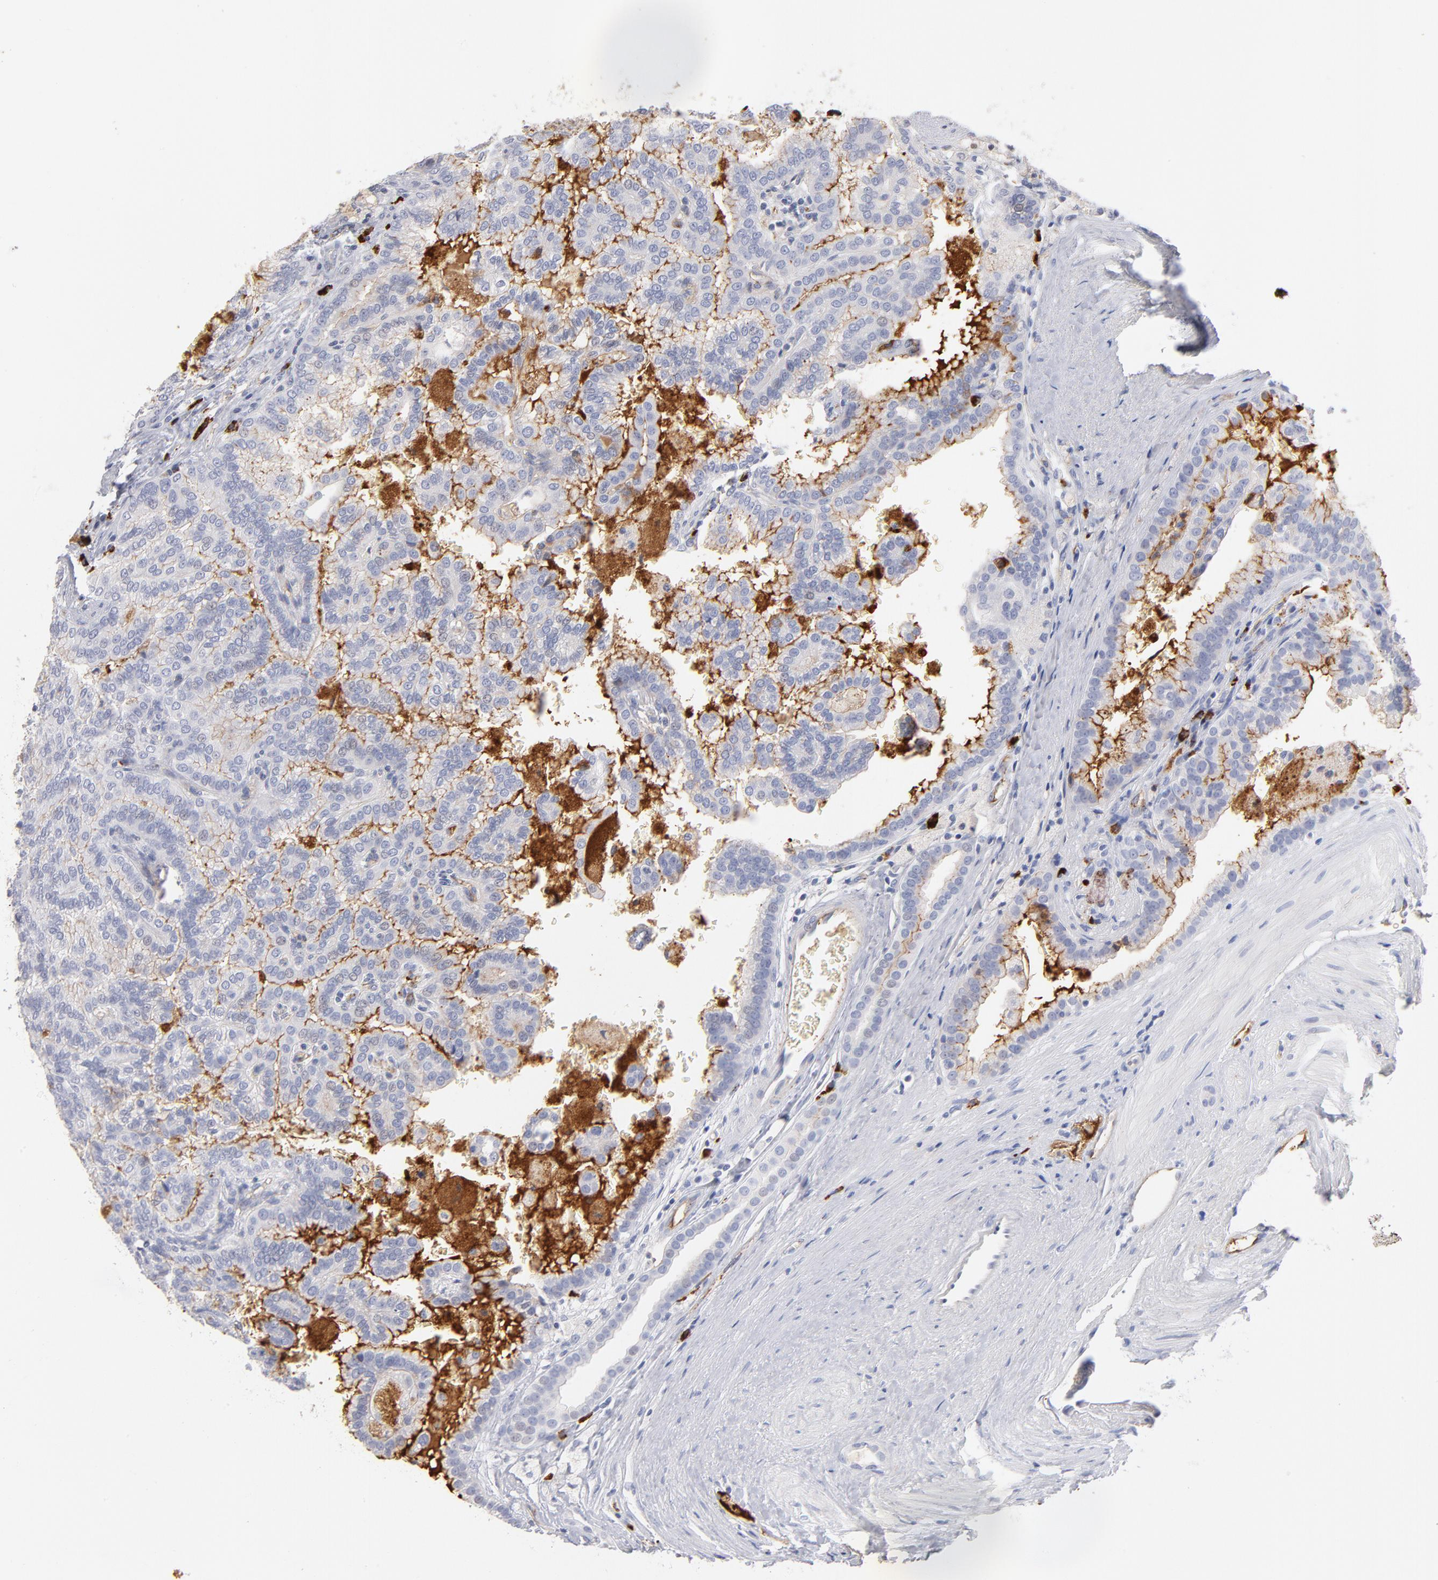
{"staining": {"intensity": "negative", "quantity": "none", "location": "none"}, "tissue": "renal cancer", "cell_type": "Tumor cells", "image_type": "cancer", "snomed": [{"axis": "morphology", "description": "Adenocarcinoma, NOS"}, {"axis": "topography", "description": "Kidney"}], "caption": "This is an IHC image of renal adenocarcinoma. There is no positivity in tumor cells.", "gene": "PLAT", "patient": {"sex": "male", "age": 61}}